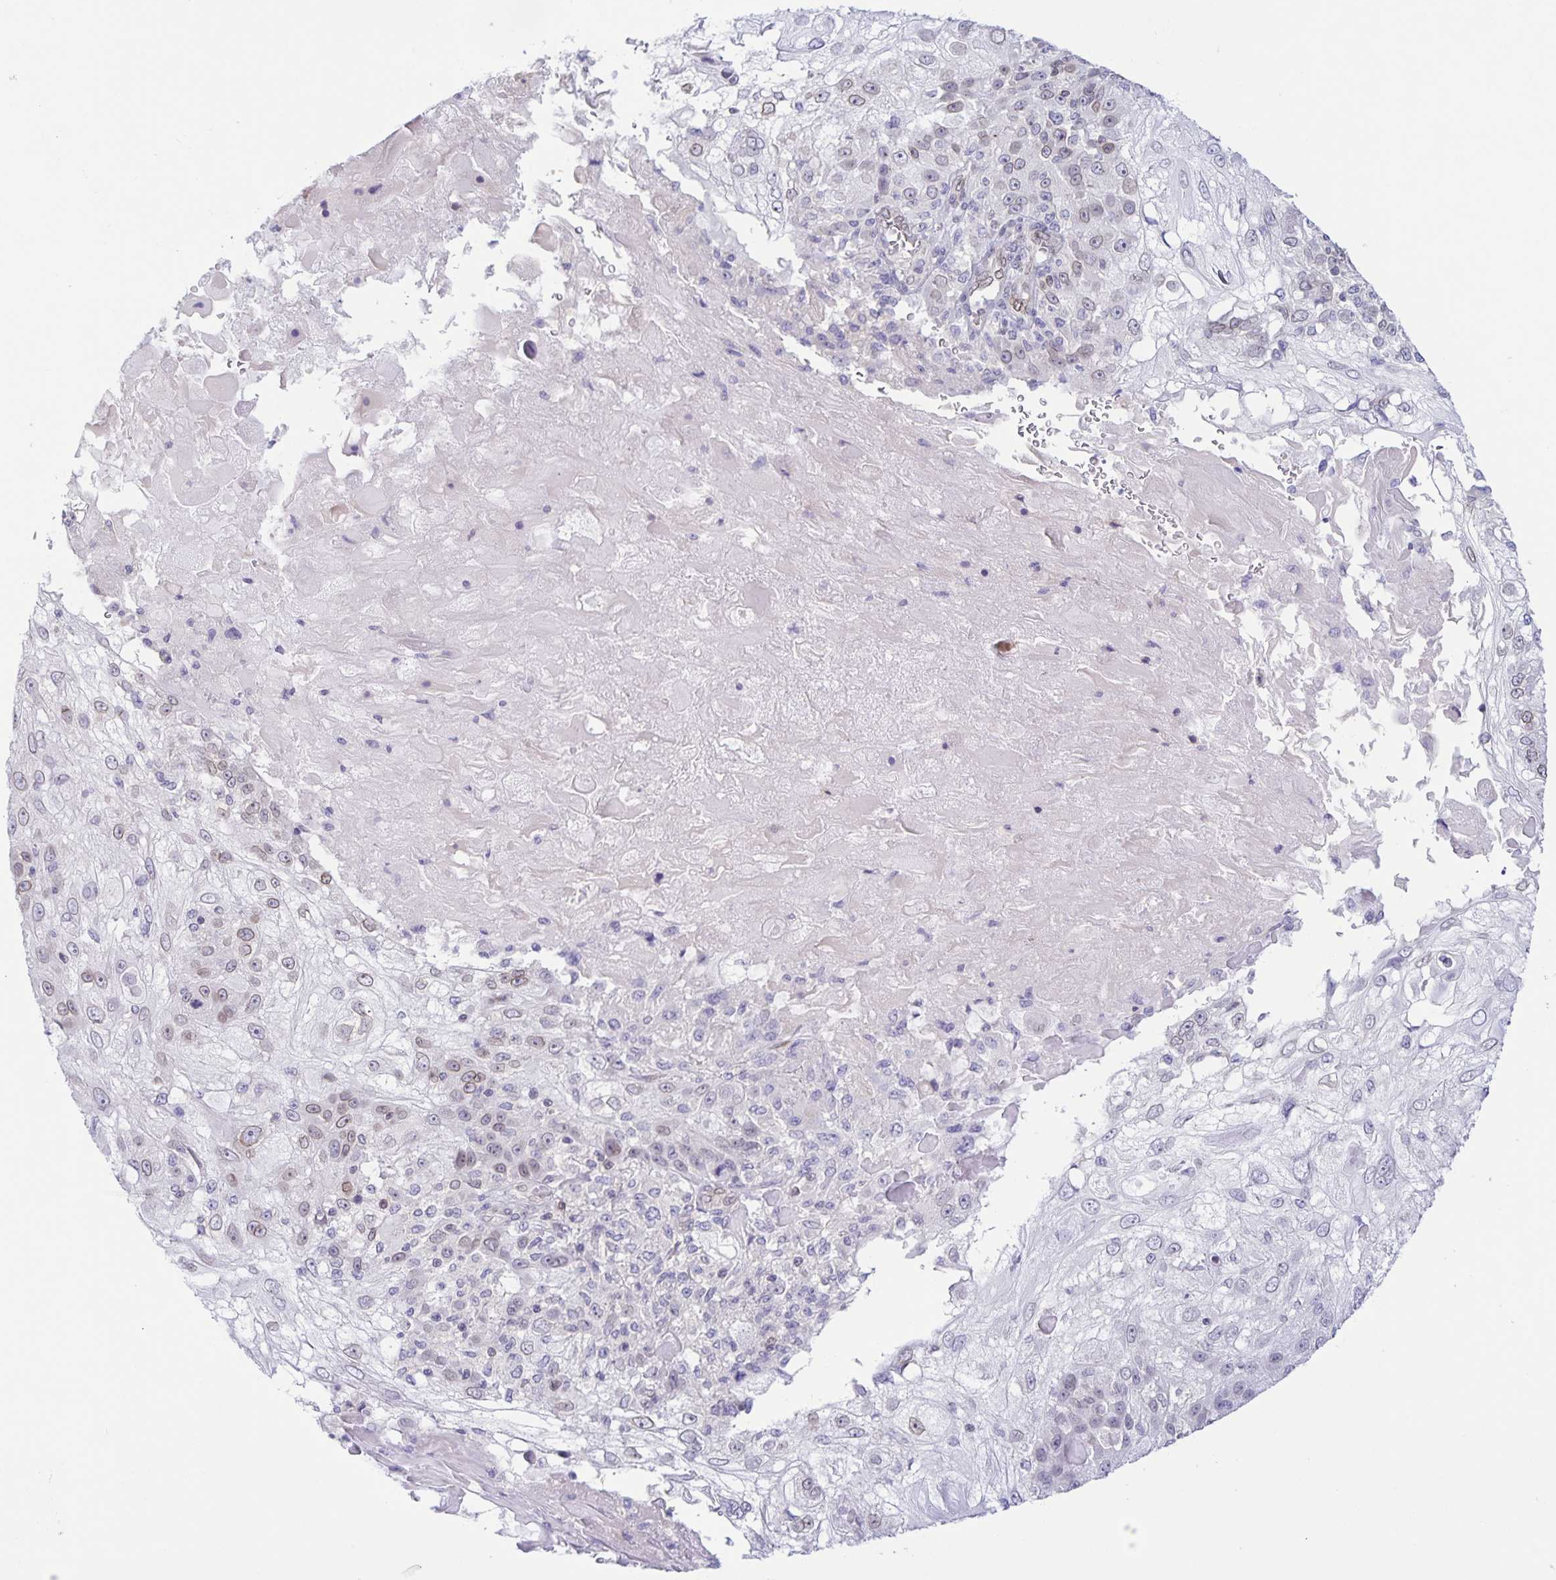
{"staining": {"intensity": "weak", "quantity": "25%-75%", "location": "cytoplasmic/membranous,nuclear"}, "tissue": "skin cancer", "cell_type": "Tumor cells", "image_type": "cancer", "snomed": [{"axis": "morphology", "description": "Normal tissue, NOS"}, {"axis": "morphology", "description": "Squamous cell carcinoma, NOS"}, {"axis": "topography", "description": "Skin"}], "caption": "The histopathology image exhibits staining of skin squamous cell carcinoma, revealing weak cytoplasmic/membranous and nuclear protein staining (brown color) within tumor cells.", "gene": "SYNE2", "patient": {"sex": "female", "age": 83}}